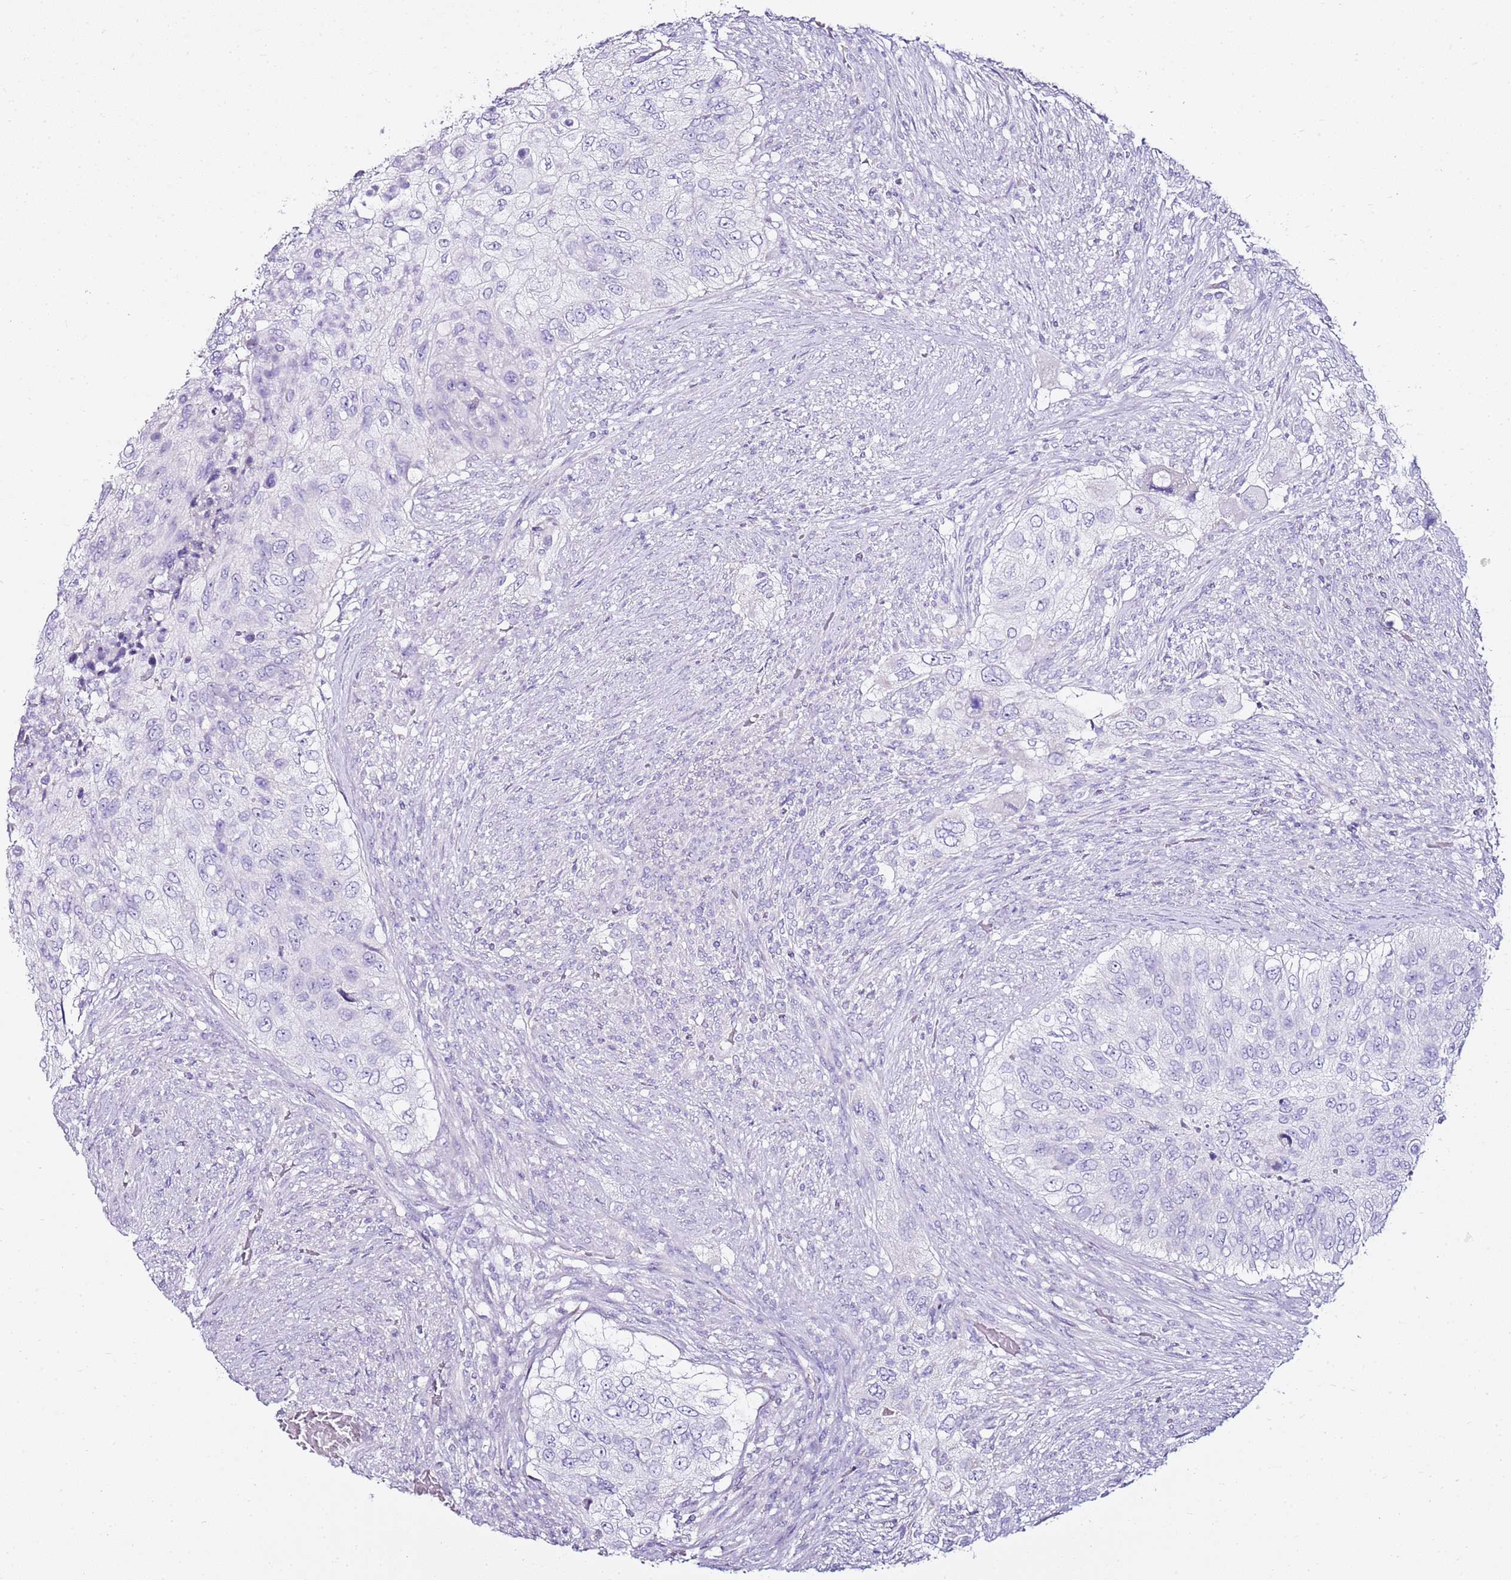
{"staining": {"intensity": "negative", "quantity": "none", "location": "none"}, "tissue": "urothelial cancer", "cell_type": "Tumor cells", "image_type": "cancer", "snomed": [{"axis": "morphology", "description": "Urothelial carcinoma, High grade"}, {"axis": "topography", "description": "Urinary bladder"}], "caption": "Human high-grade urothelial carcinoma stained for a protein using immunohistochemistry (IHC) exhibits no staining in tumor cells.", "gene": "MYBPC3", "patient": {"sex": "female", "age": 60}}